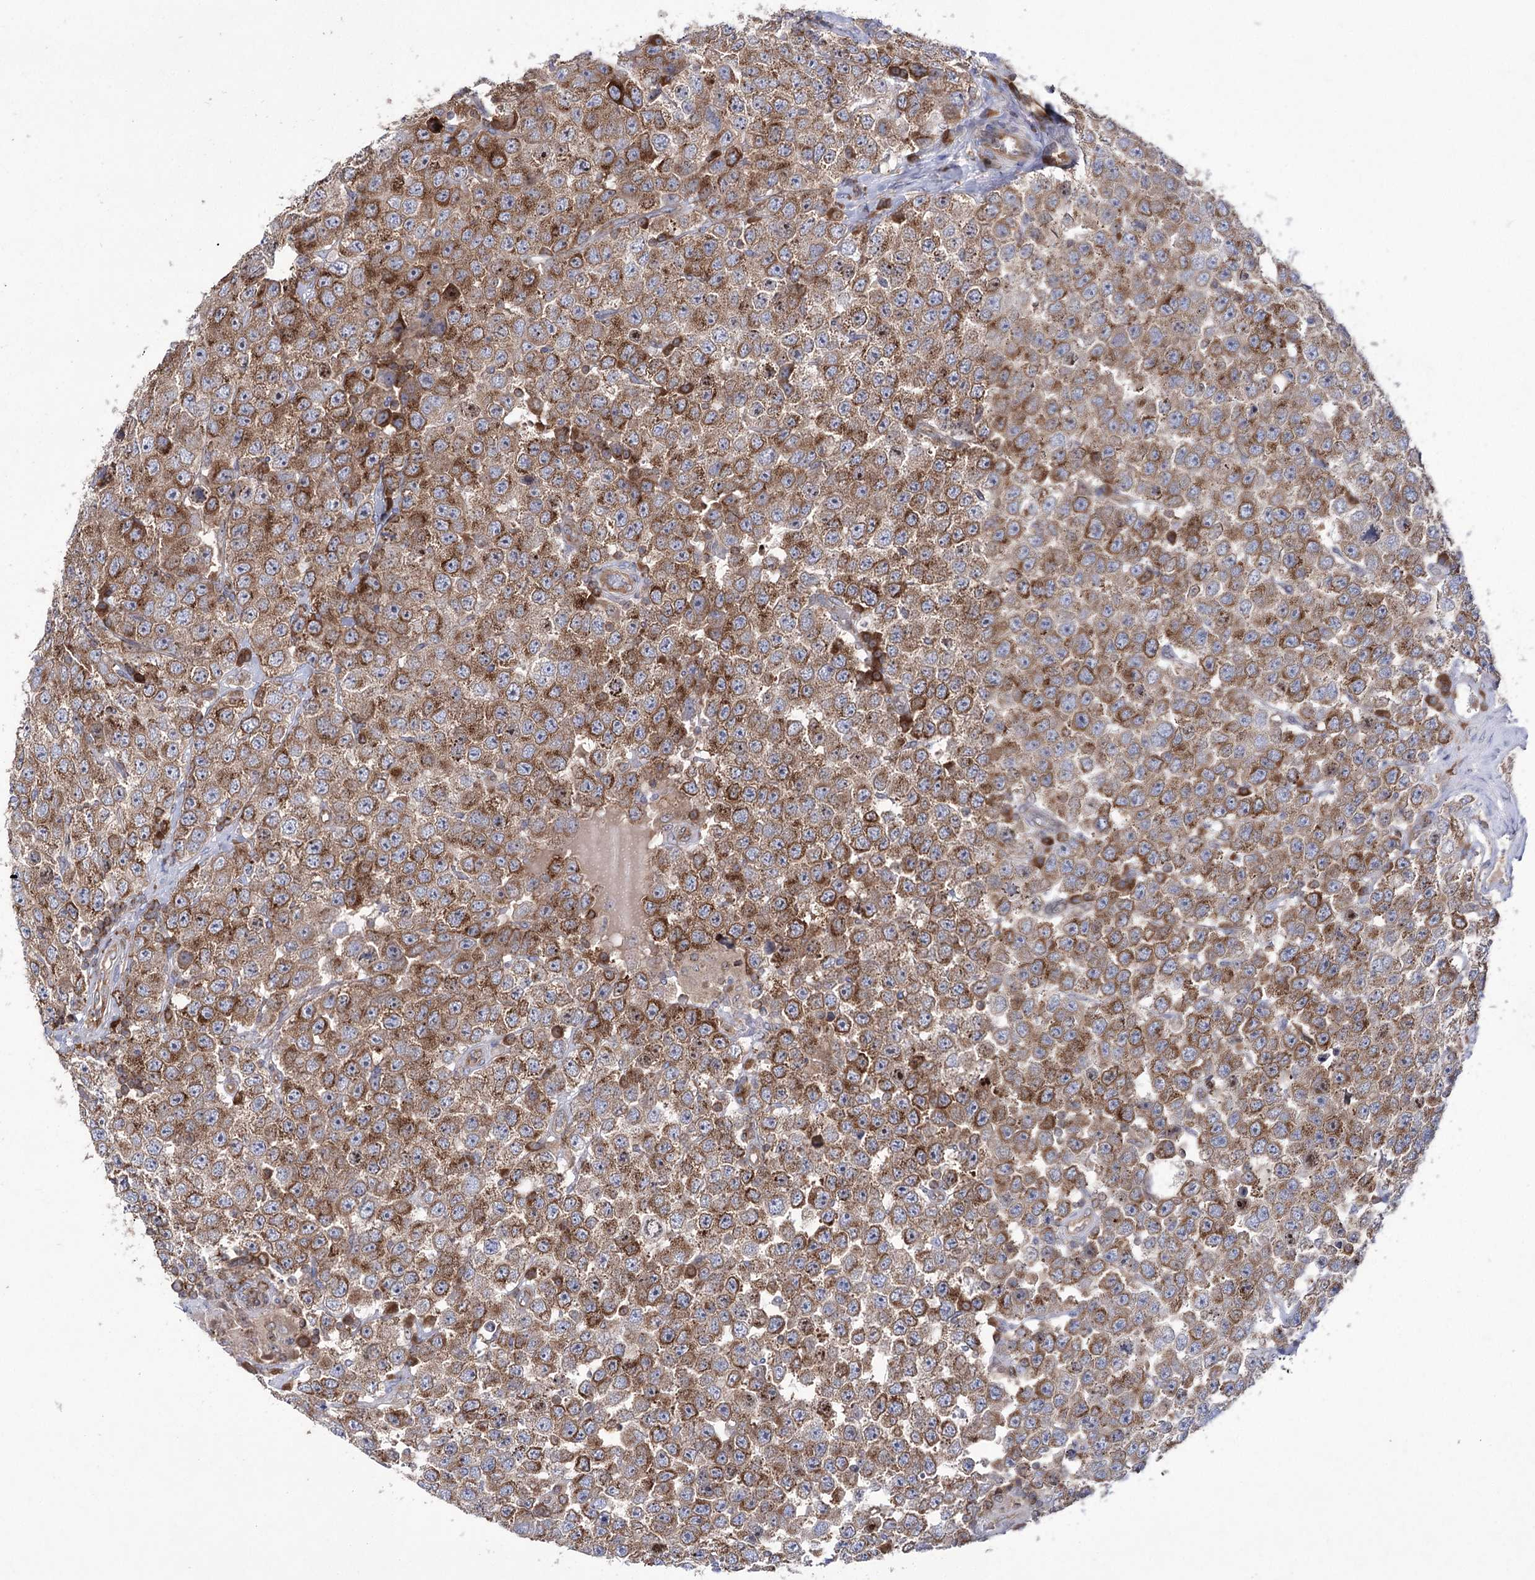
{"staining": {"intensity": "moderate", "quantity": ">75%", "location": "cytoplasmic/membranous"}, "tissue": "testis cancer", "cell_type": "Tumor cells", "image_type": "cancer", "snomed": [{"axis": "morphology", "description": "Seminoma, NOS"}, {"axis": "topography", "description": "Testis"}], "caption": "Immunohistochemistry image of neoplastic tissue: human testis cancer stained using immunohistochemistry (IHC) reveals medium levels of moderate protein expression localized specifically in the cytoplasmic/membranous of tumor cells, appearing as a cytoplasmic/membranous brown color.", "gene": "ZNF622", "patient": {"sex": "male", "age": 28}}